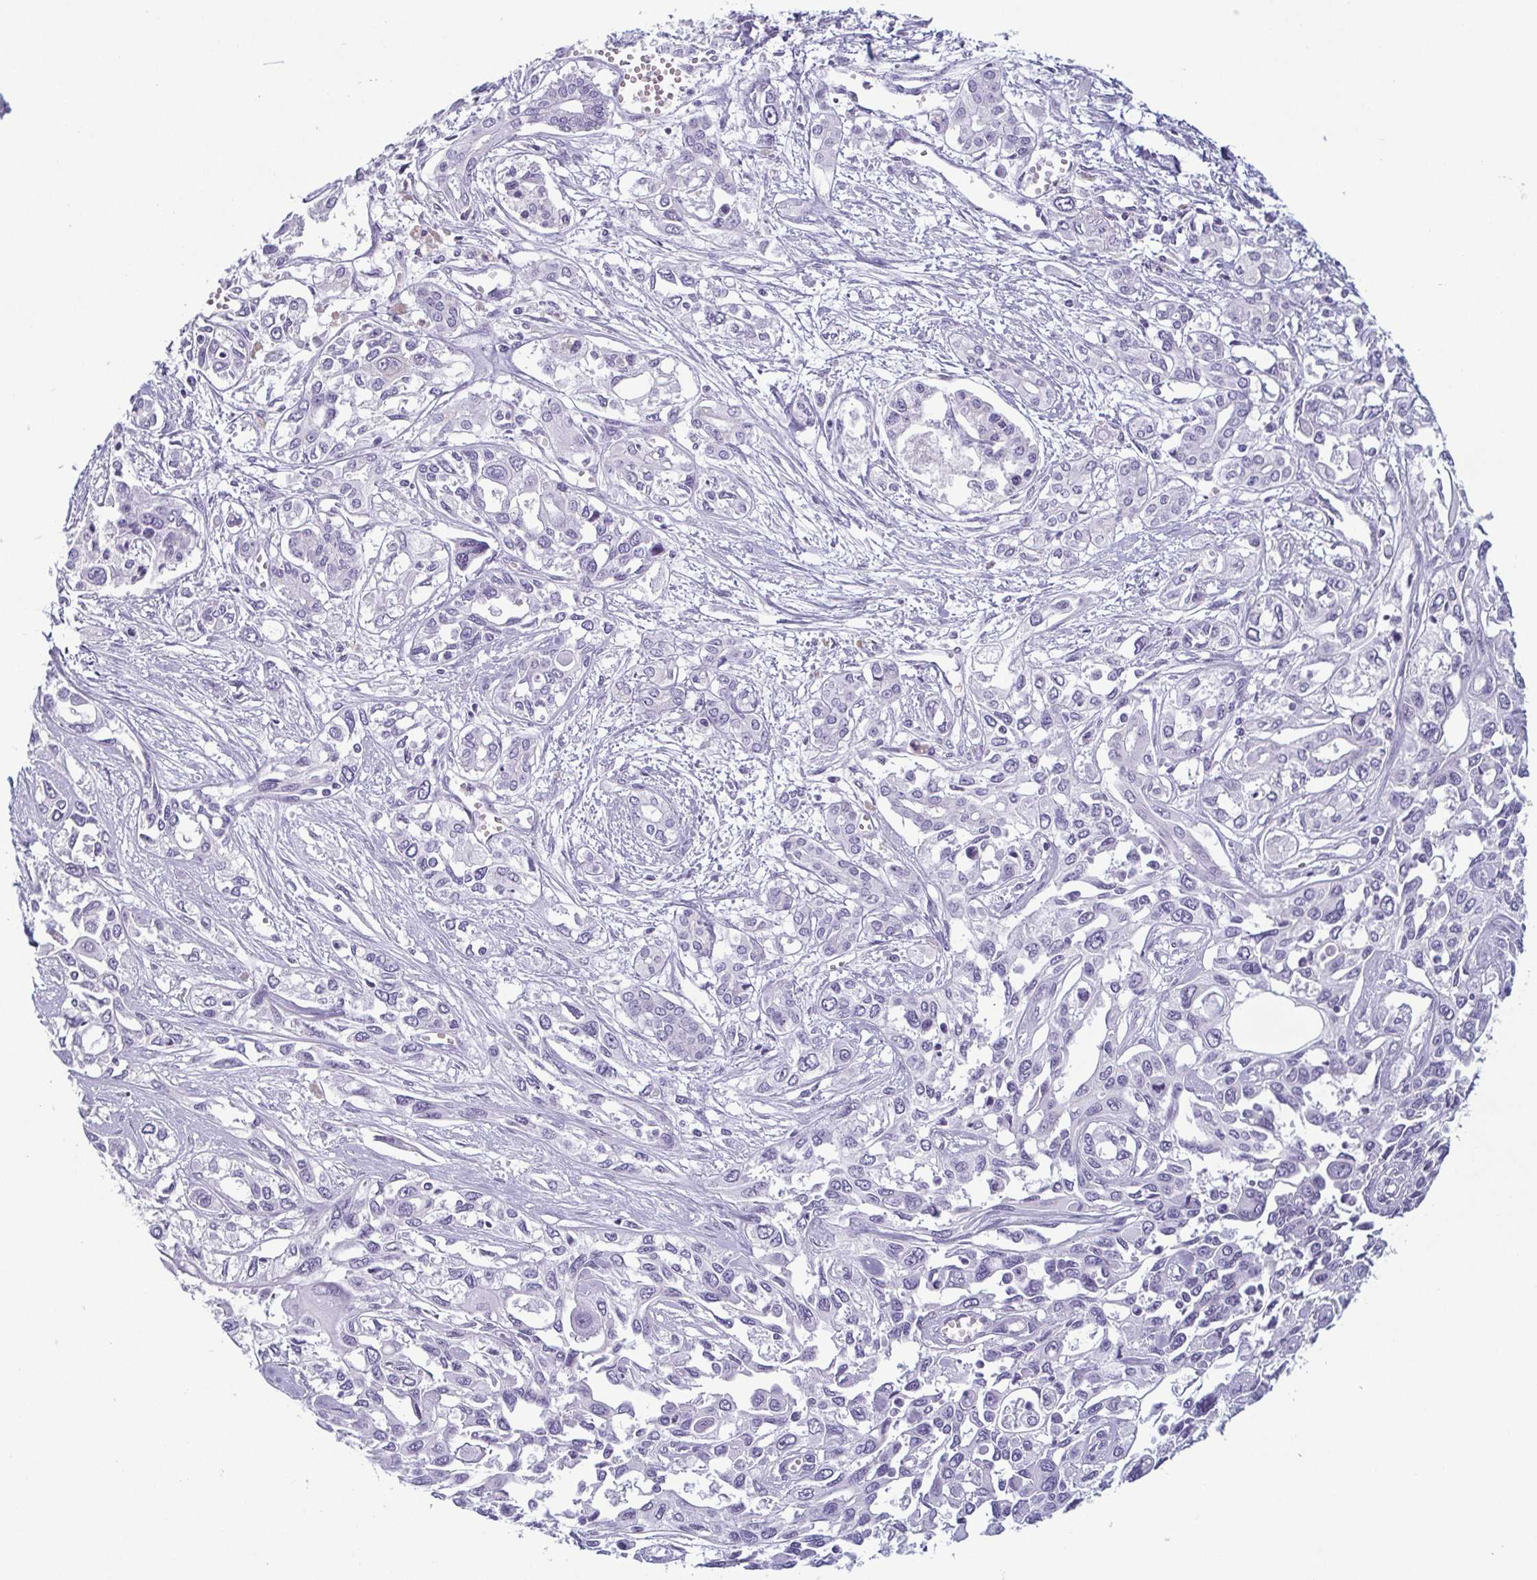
{"staining": {"intensity": "negative", "quantity": "none", "location": "none"}, "tissue": "pancreatic cancer", "cell_type": "Tumor cells", "image_type": "cancer", "snomed": [{"axis": "morphology", "description": "Adenocarcinoma, NOS"}, {"axis": "topography", "description": "Pancreas"}], "caption": "Immunohistochemistry (IHC) image of human pancreatic adenocarcinoma stained for a protein (brown), which demonstrates no staining in tumor cells. Nuclei are stained in blue.", "gene": "KRT78", "patient": {"sex": "female", "age": 55}}